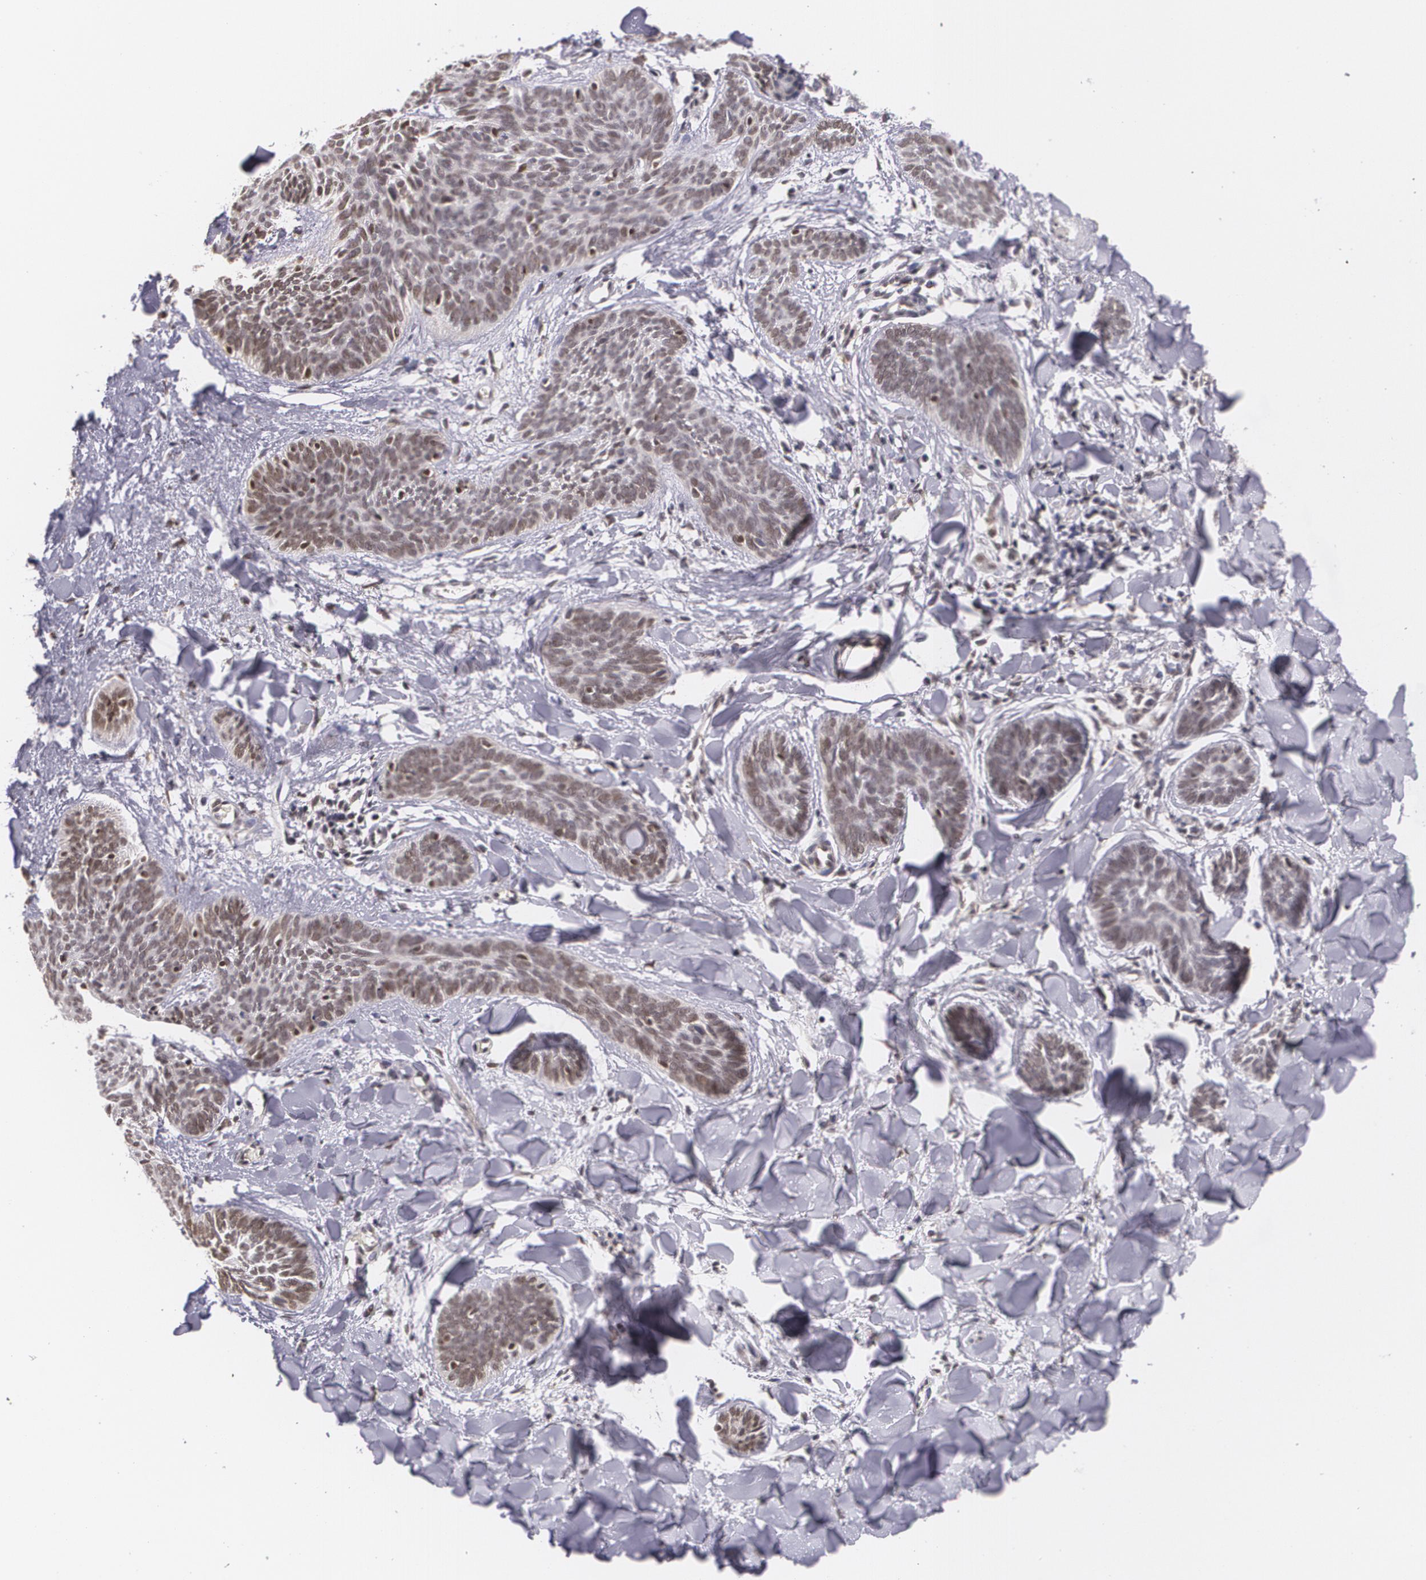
{"staining": {"intensity": "weak", "quantity": "25%-75%", "location": "nuclear"}, "tissue": "skin cancer", "cell_type": "Tumor cells", "image_type": "cancer", "snomed": [{"axis": "morphology", "description": "Basal cell carcinoma"}, {"axis": "topography", "description": "Skin"}], "caption": "Immunohistochemistry of human basal cell carcinoma (skin) displays low levels of weak nuclear staining in approximately 25%-75% of tumor cells.", "gene": "ALX1", "patient": {"sex": "female", "age": 81}}